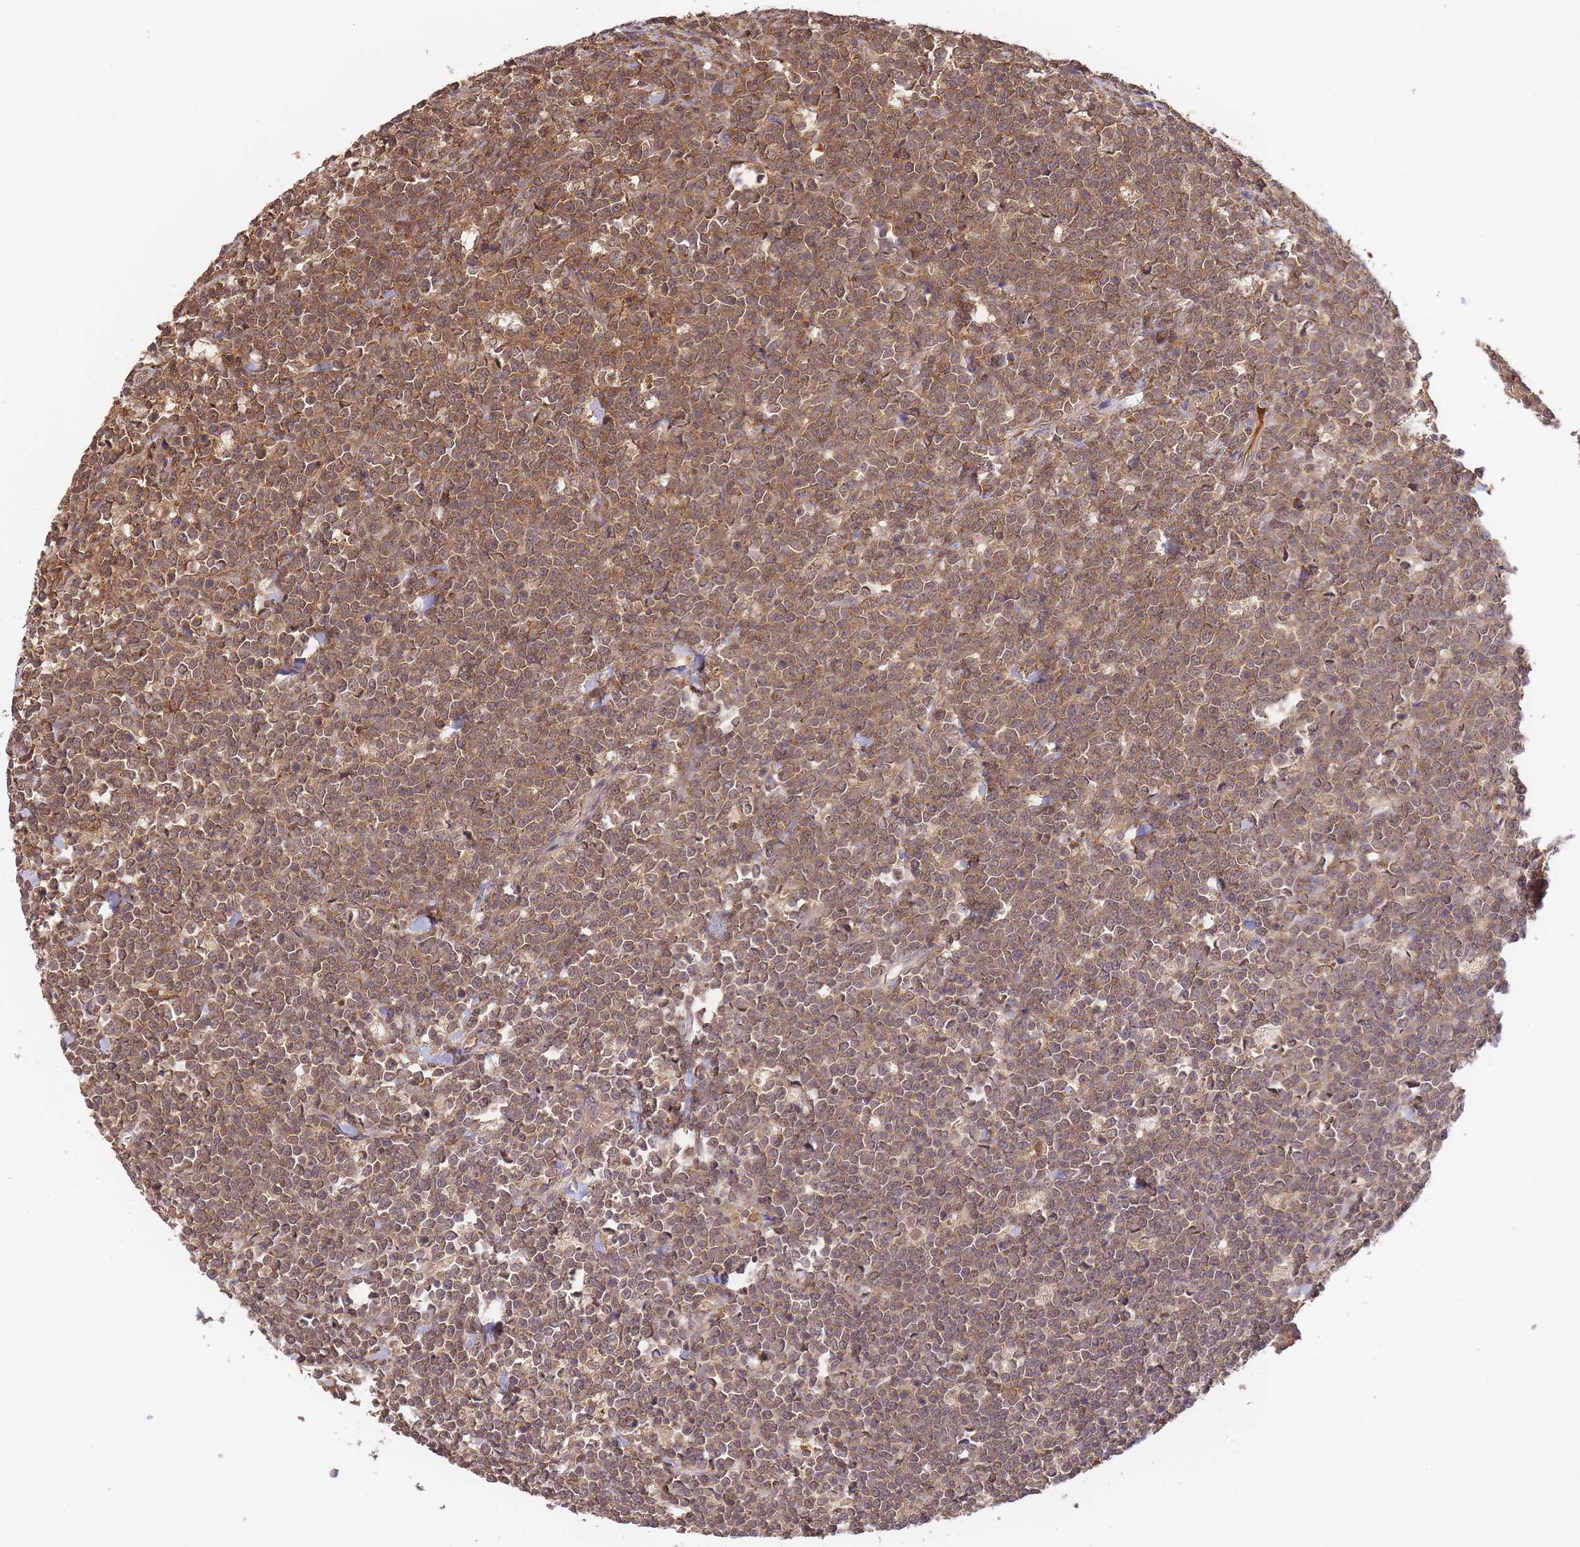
{"staining": {"intensity": "moderate", "quantity": ">75%", "location": "cytoplasmic/membranous,nuclear"}, "tissue": "lymphoma", "cell_type": "Tumor cells", "image_type": "cancer", "snomed": [{"axis": "morphology", "description": "Malignant lymphoma, non-Hodgkin's type, High grade"}, {"axis": "topography", "description": "Small intestine"}], "caption": "Moderate cytoplasmic/membranous and nuclear expression is appreciated in about >75% of tumor cells in malignant lymphoma, non-Hodgkin's type (high-grade). Ihc stains the protein in brown and the nuclei are stained blue.", "gene": "ZNF304", "patient": {"sex": "male", "age": 8}}